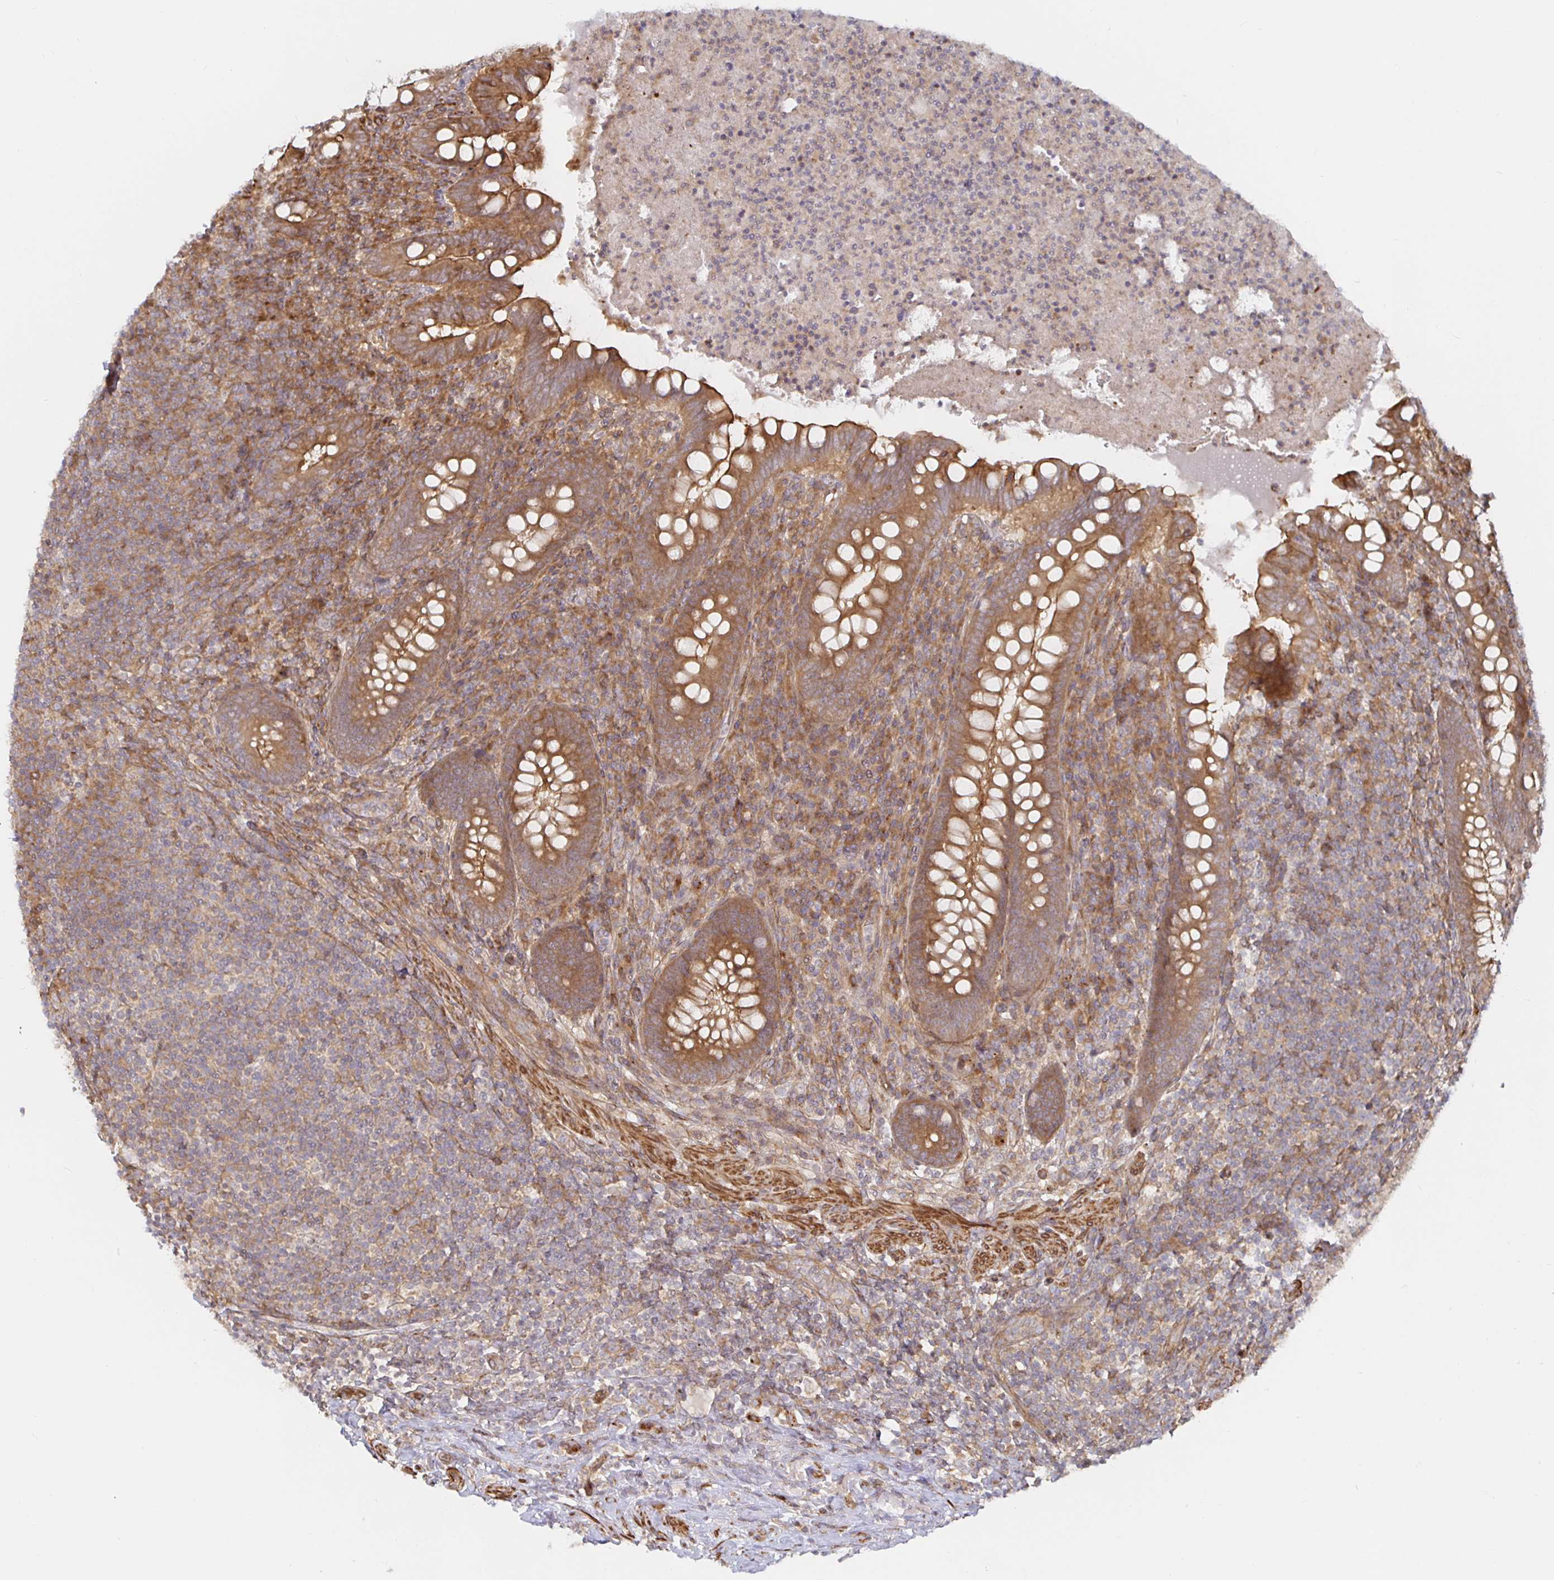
{"staining": {"intensity": "moderate", "quantity": ">75%", "location": "cytoplasmic/membranous"}, "tissue": "appendix", "cell_type": "Glandular cells", "image_type": "normal", "snomed": [{"axis": "morphology", "description": "Normal tissue, NOS"}, {"axis": "topography", "description": "Appendix"}], "caption": "Appendix stained with DAB (3,3'-diaminobenzidine) IHC shows medium levels of moderate cytoplasmic/membranous positivity in about >75% of glandular cells.", "gene": "STRAP", "patient": {"sex": "male", "age": 47}}